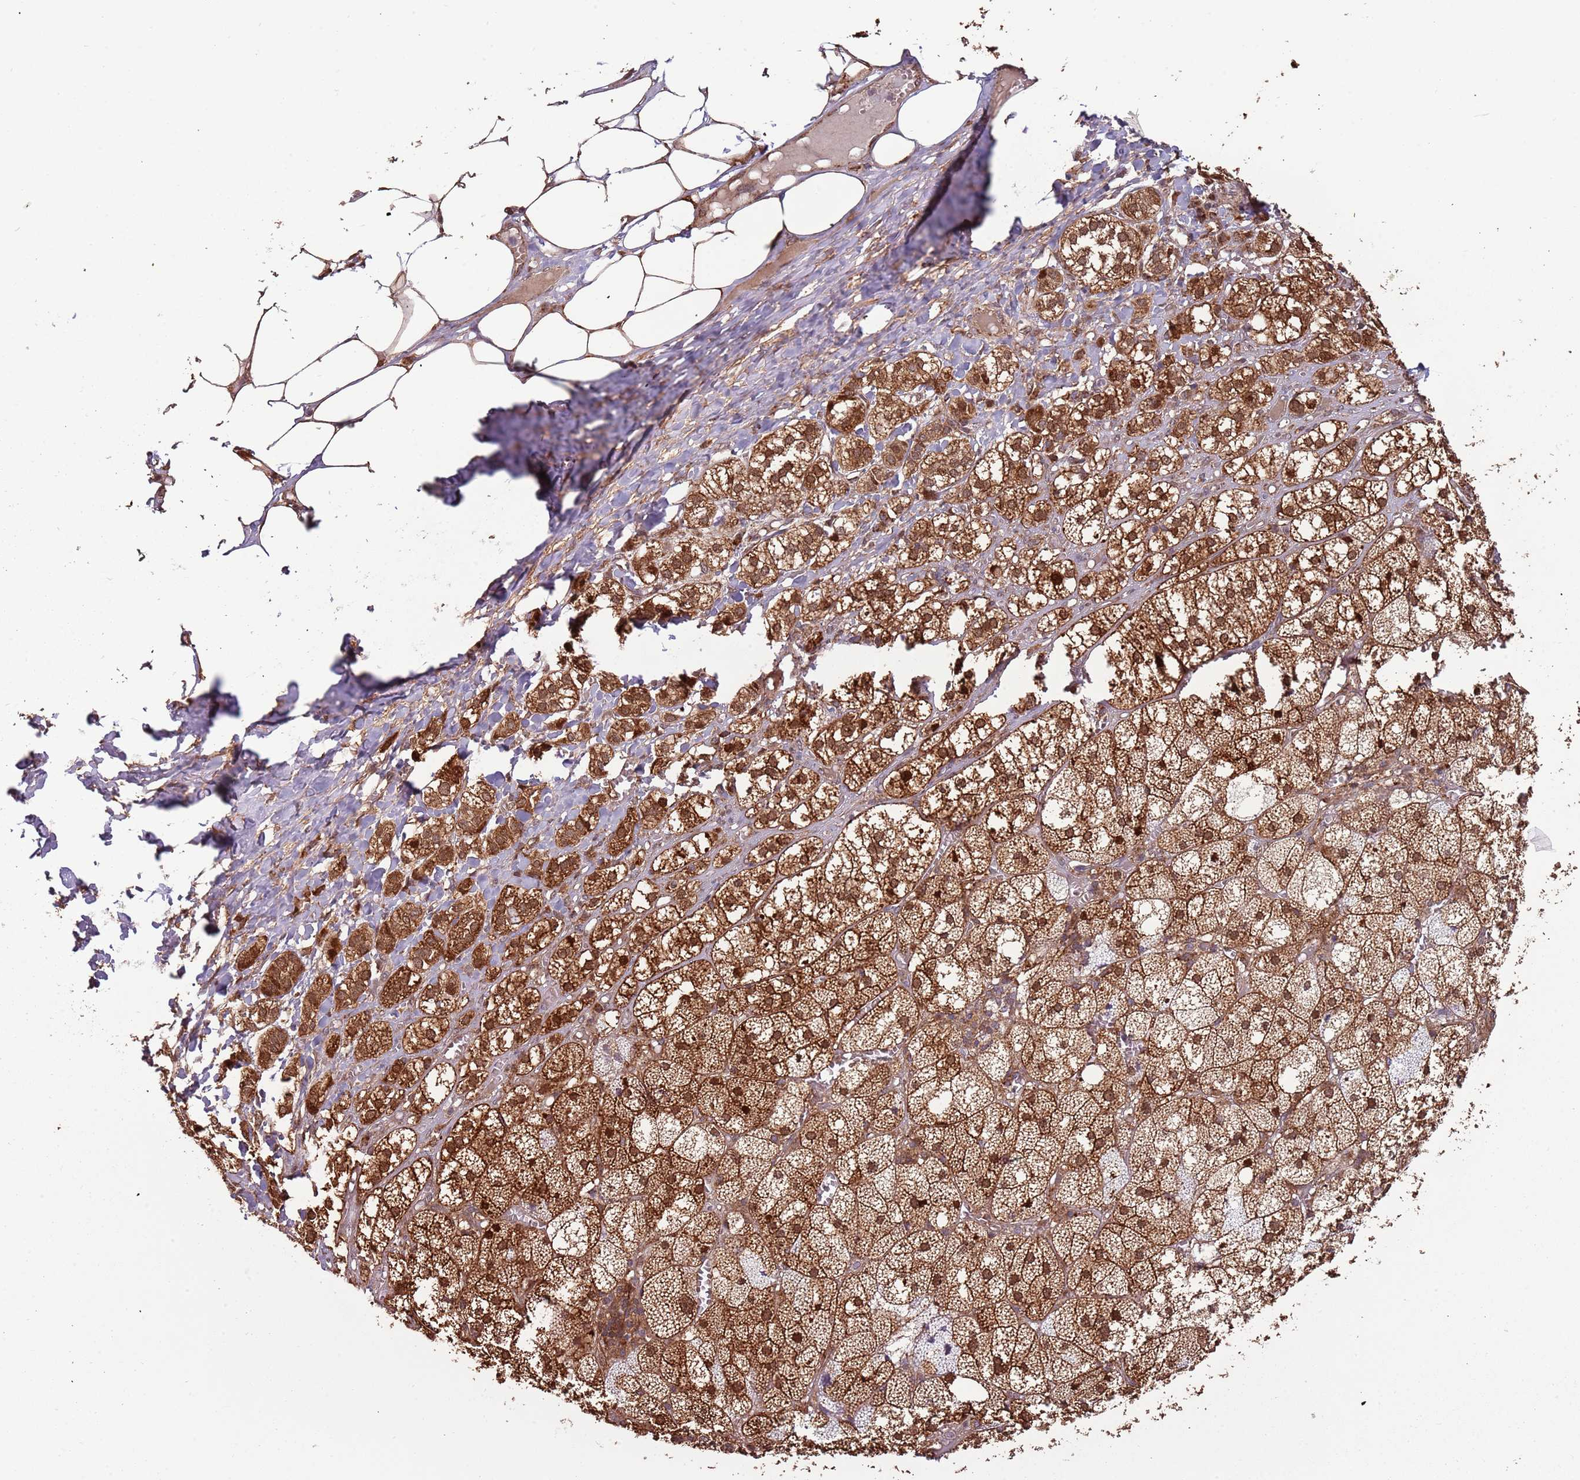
{"staining": {"intensity": "strong", "quantity": ">75%", "location": "cytoplasmic/membranous,nuclear"}, "tissue": "adrenal gland", "cell_type": "Glandular cells", "image_type": "normal", "snomed": [{"axis": "morphology", "description": "Normal tissue, NOS"}, {"axis": "topography", "description": "Adrenal gland"}], "caption": "This is an image of immunohistochemistry (IHC) staining of benign adrenal gland, which shows strong positivity in the cytoplasmic/membranous,nuclear of glandular cells.", "gene": "IL17RD", "patient": {"sex": "female", "age": 61}}